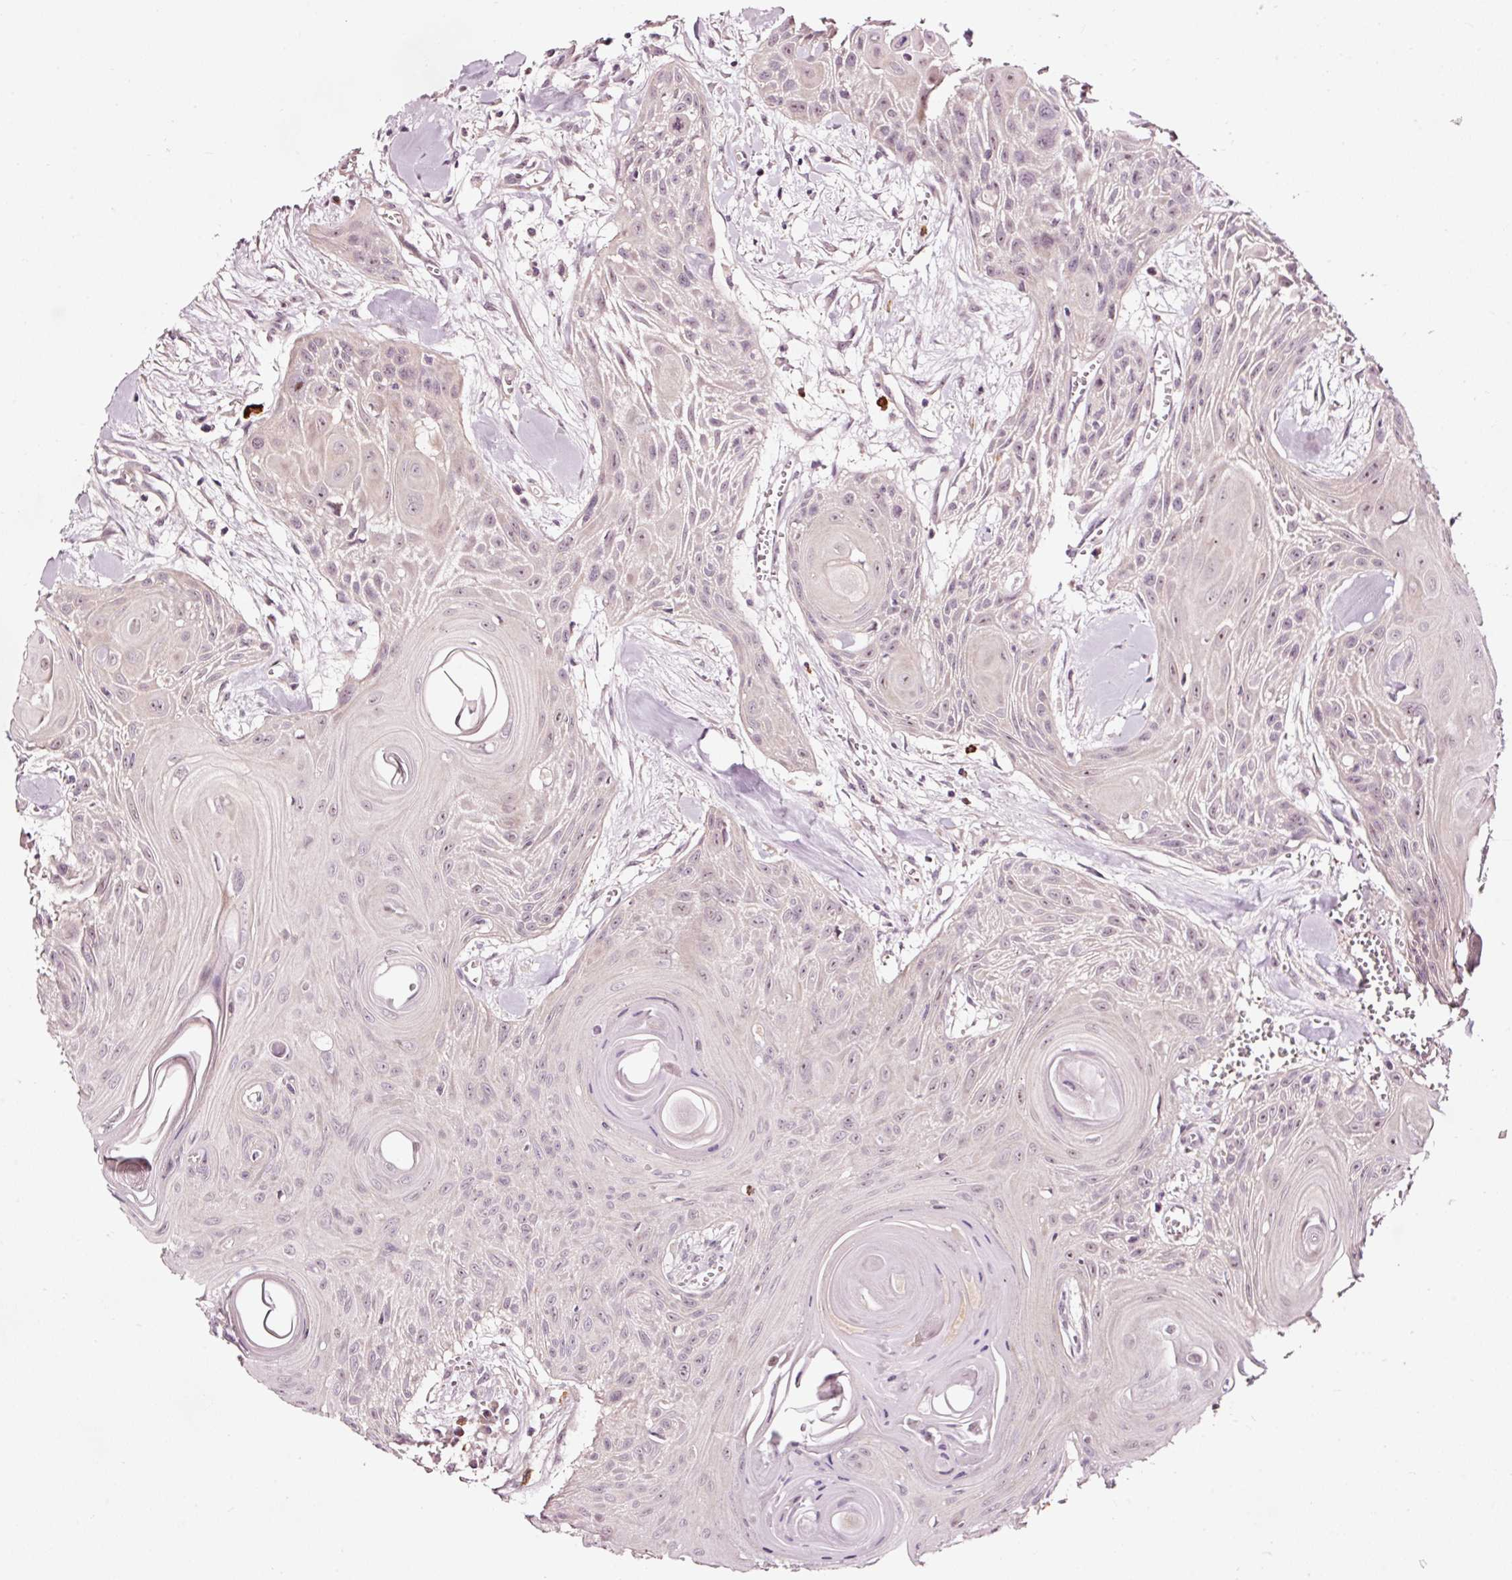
{"staining": {"intensity": "negative", "quantity": "none", "location": "none"}, "tissue": "head and neck cancer", "cell_type": "Tumor cells", "image_type": "cancer", "snomed": [{"axis": "morphology", "description": "Squamous cell carcinoma, NOS"}, {"axis": "topography", "description": "Lymph node"}, {"axis": "topography", "description": "Salivary gland"}, {"axis": "topography", "description": "Head-Neck"}], "caption": "Tumor cells are negative for protein expression in human squamous cell carcinoma (head and neck).", "gene": "UTP14A", "patient": {"sex": "female", "age": 74}}